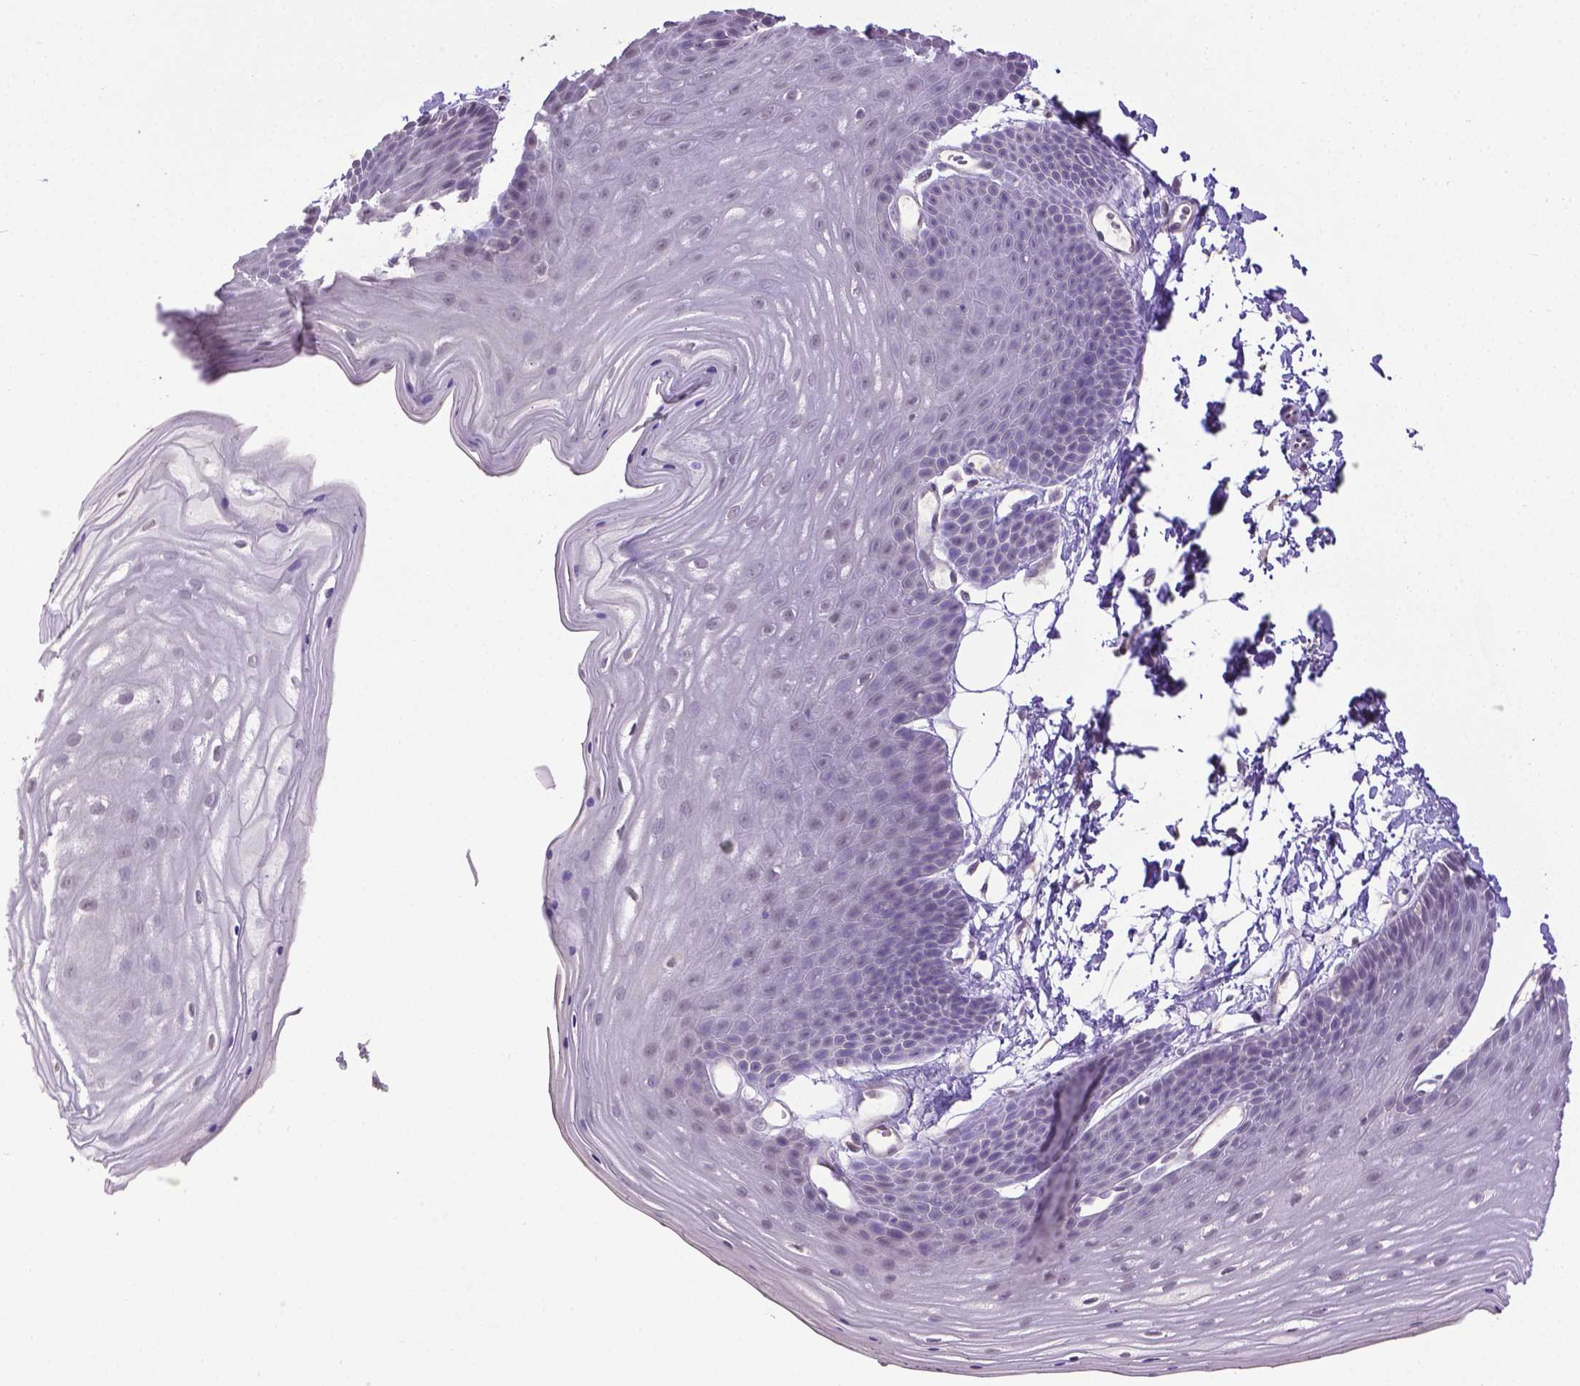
{"staining": {"intensity": "weak", "quantity": "<25%", "location": "cytoplasmic/membranous"}, "tissue": "skin", "cell_type": "Epidermal cells", "image_type": "normal", "snomed": [{"axis": "morphology", "description": "Normal tissue, NOS"}, {"axis": "topography", "description": "Anal"}], "caption": "Immunohistochemistry (IHC) image of normal human skin stained for a protein (brown), which shows no expression in epidermal cells. The staining was performed using DAB (3,3'-diaminobenzidine) to visualize the protein expression in brown, while the nuclei were stained in blue with hematoxylin (Magnification: 20x).", "gene": "CPM", "patient": {"sex": "male", "age": 53}}